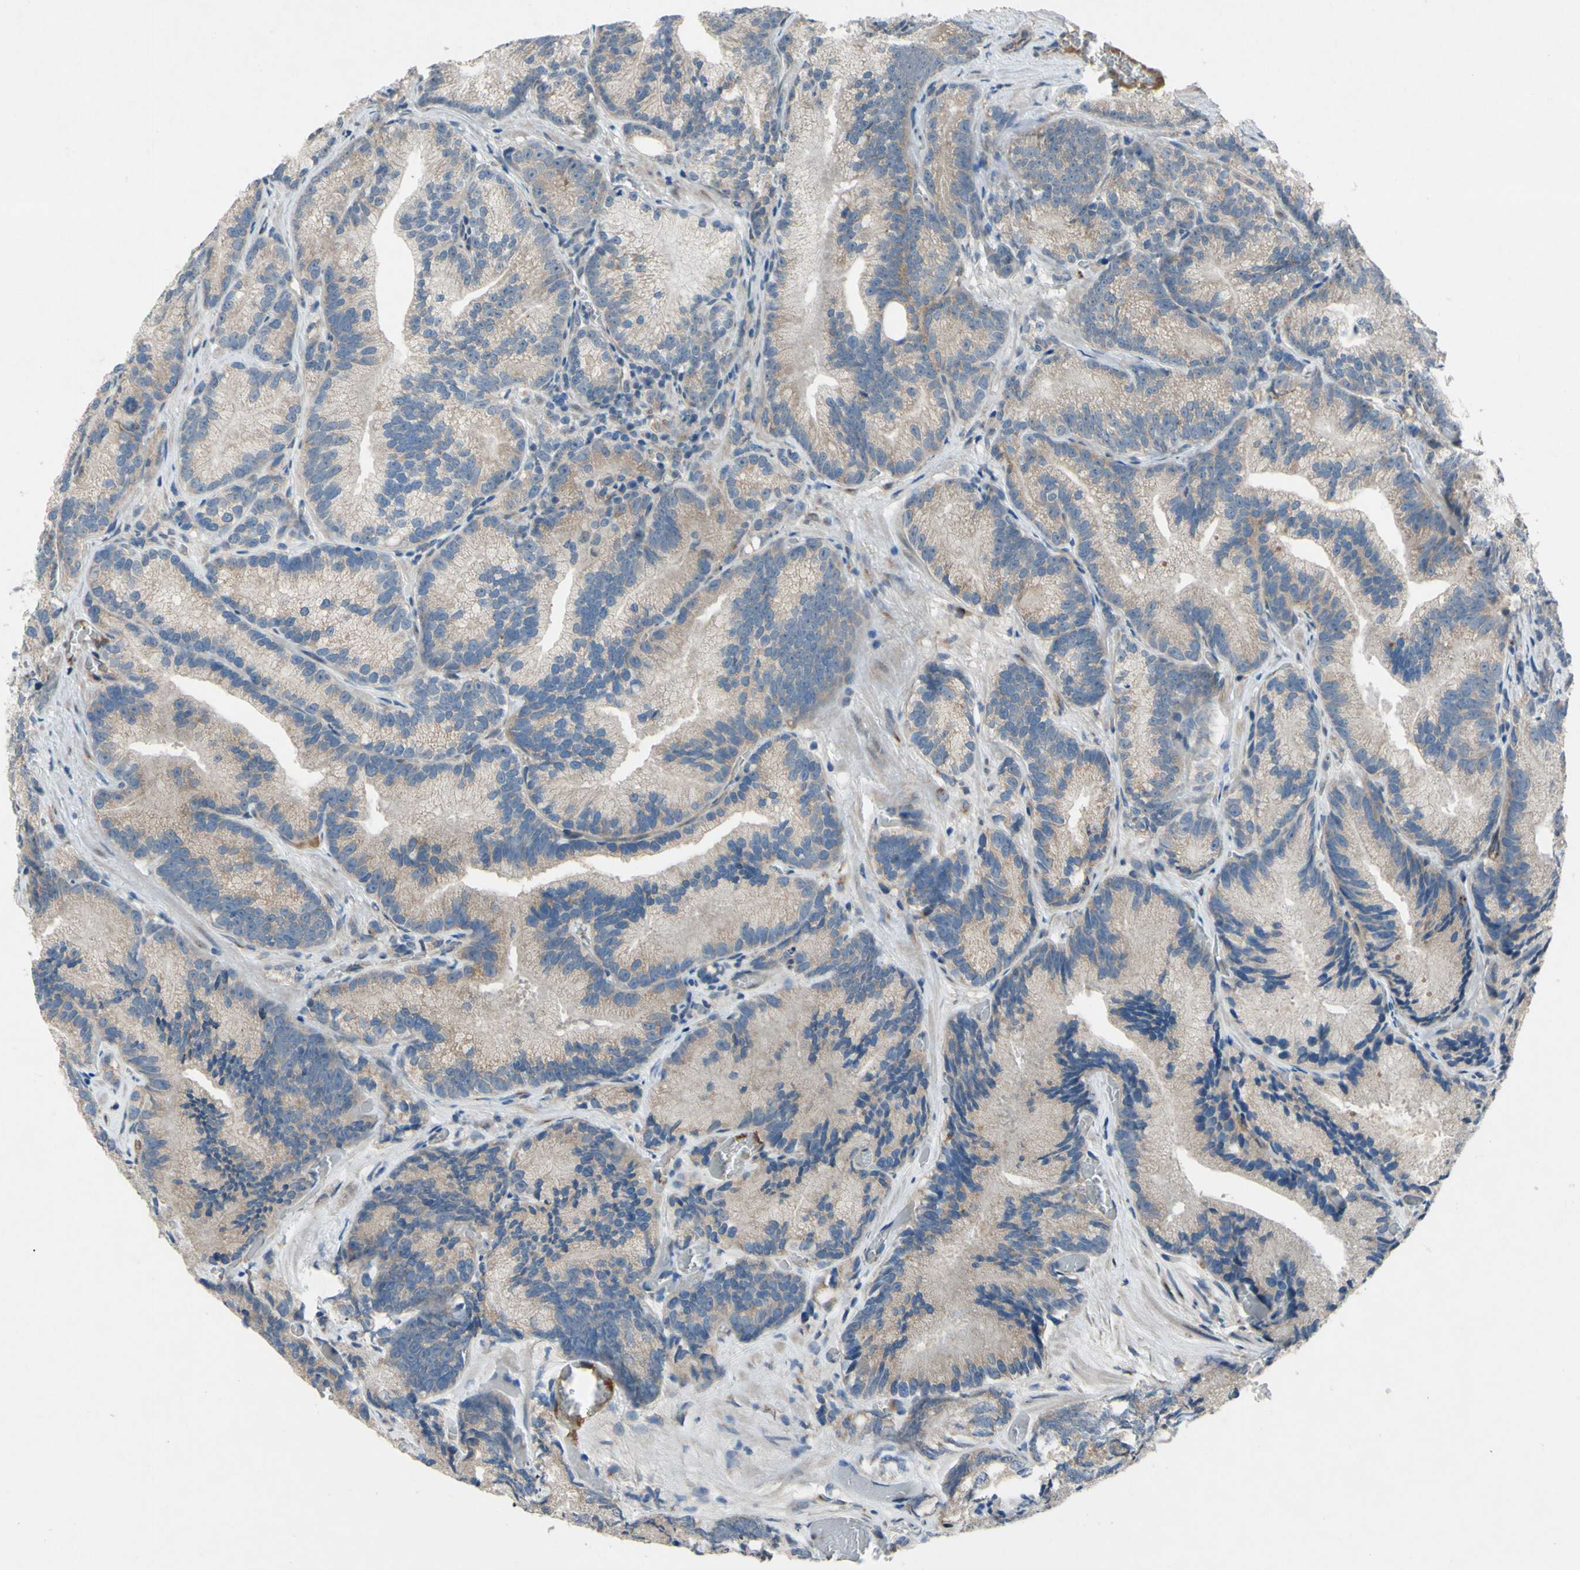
{"staining": {"intensity": "weak", "quantity": ">75%", "location": "cytoplasmic/membranous"}, "tissue": "prostate cancer", "cell_type": "Tumor cells", "image_type": "cancer", "snomed": [{"axis": "morphology", "description": "Adenocarcinoma, Low grade"}, {"axis": "topography", "description": "Prostate"}], "caption": "This micrograph displays IHC staining of prostate cancer (low-grade adenocarcinoma), with low weak cytoplasmic/membranous positivity in approximately >75% of tumor cells.", "gene": "GRAMD2B", "patient": {"sex": "male", "age": 89}}